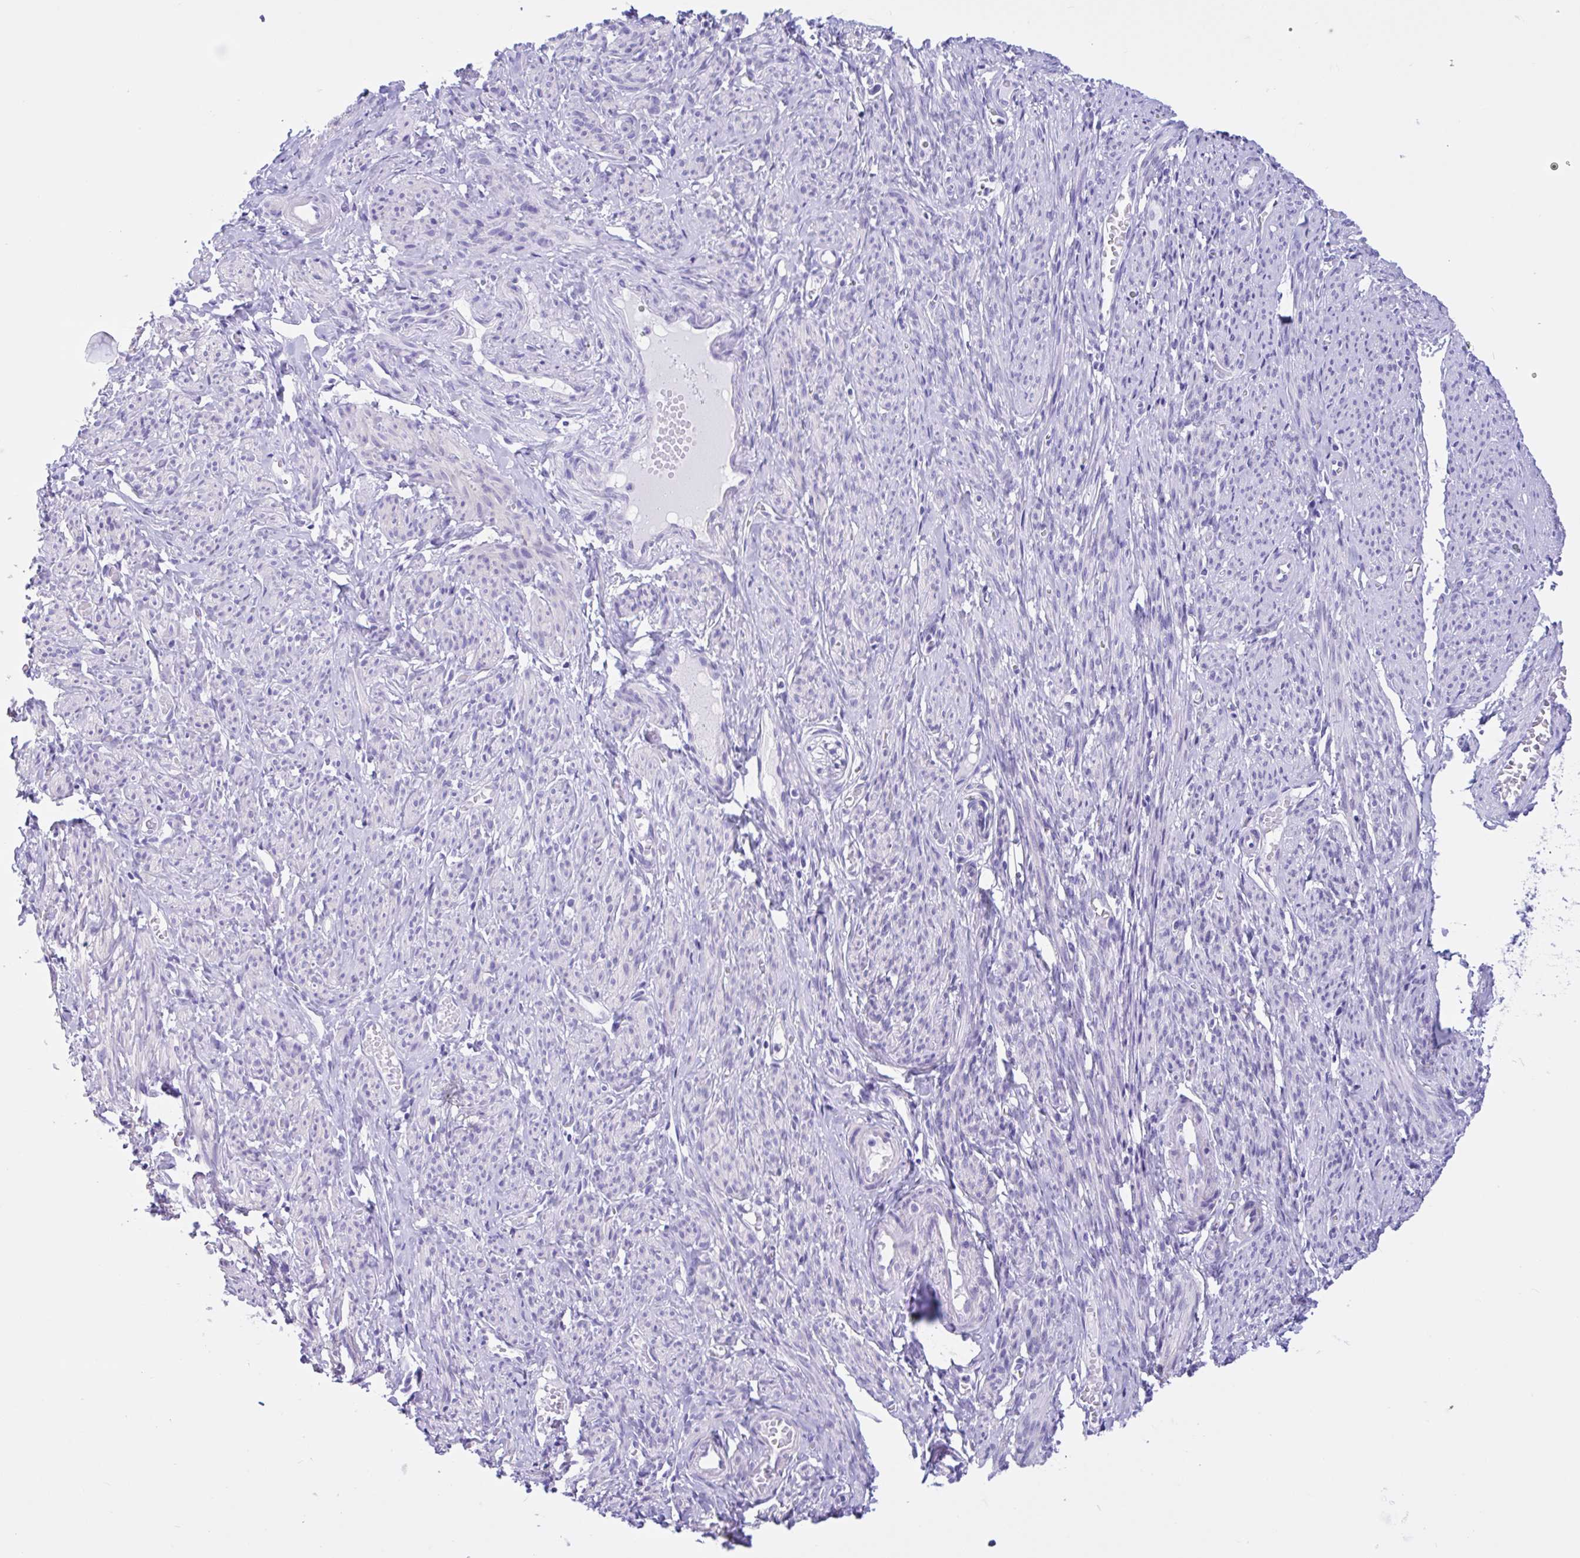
{"staining": {"intensity": "negative", "quantity": "none", "location": "none"}, "tissue": "smooth muscle", "cell_type": "Smooth muscle cells", "image_type": "normal", "snomed": [{"axis": "morphology", "description": "Normal tissue, NOS"}, {"axis": "topography", "description": "Smooth muscle"}], "caption": "Human smooth muscle stained for a protein using immunohistochemistry shows no positivity in smooth muscle cells.", "gene": "IAPP", "patient": {"sex": "female", "age": 65}}